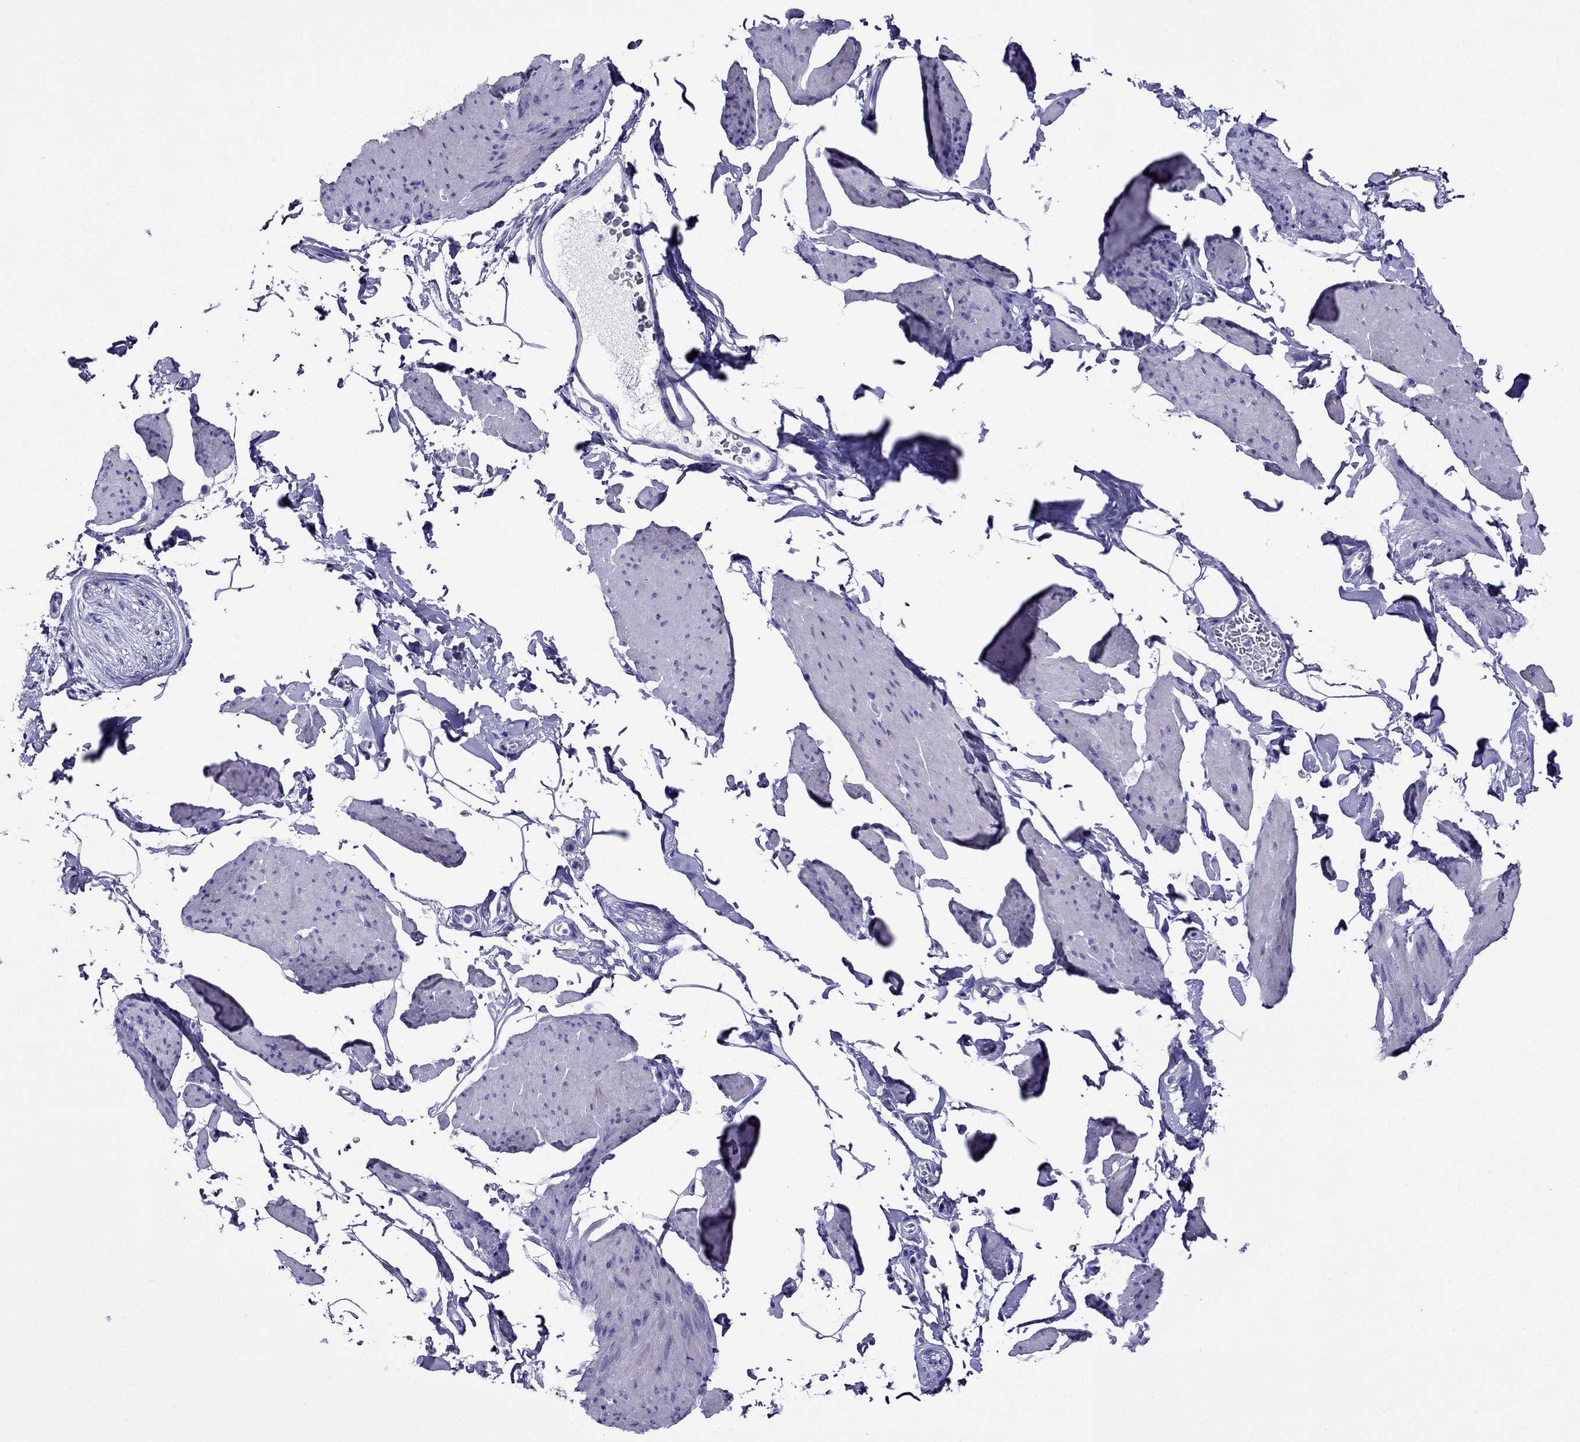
{"staining": {"intensity": "negative", "quantity": "none", "location": "none"}, "tissue": "smooth muscle", "cell_type": "Smooth muscle cells", "image_type": "normal", "snomed": [{"axis": "morphology", "description": "Normal tissue, NOS"}, {"axis": "topography", "description": "Adipose tissue"}, {"axis": "topography", "description": "Smooth muscle"}, {"axis": "topography", "description": "Peripheral nerve tissue"}], "caption": "Smooth muscle stained for a protein using immunohistochemistry displays no expression smooth muscle cells.", "gene": "CRYBA1", "patient": {"sex": "male", "age": 83}}